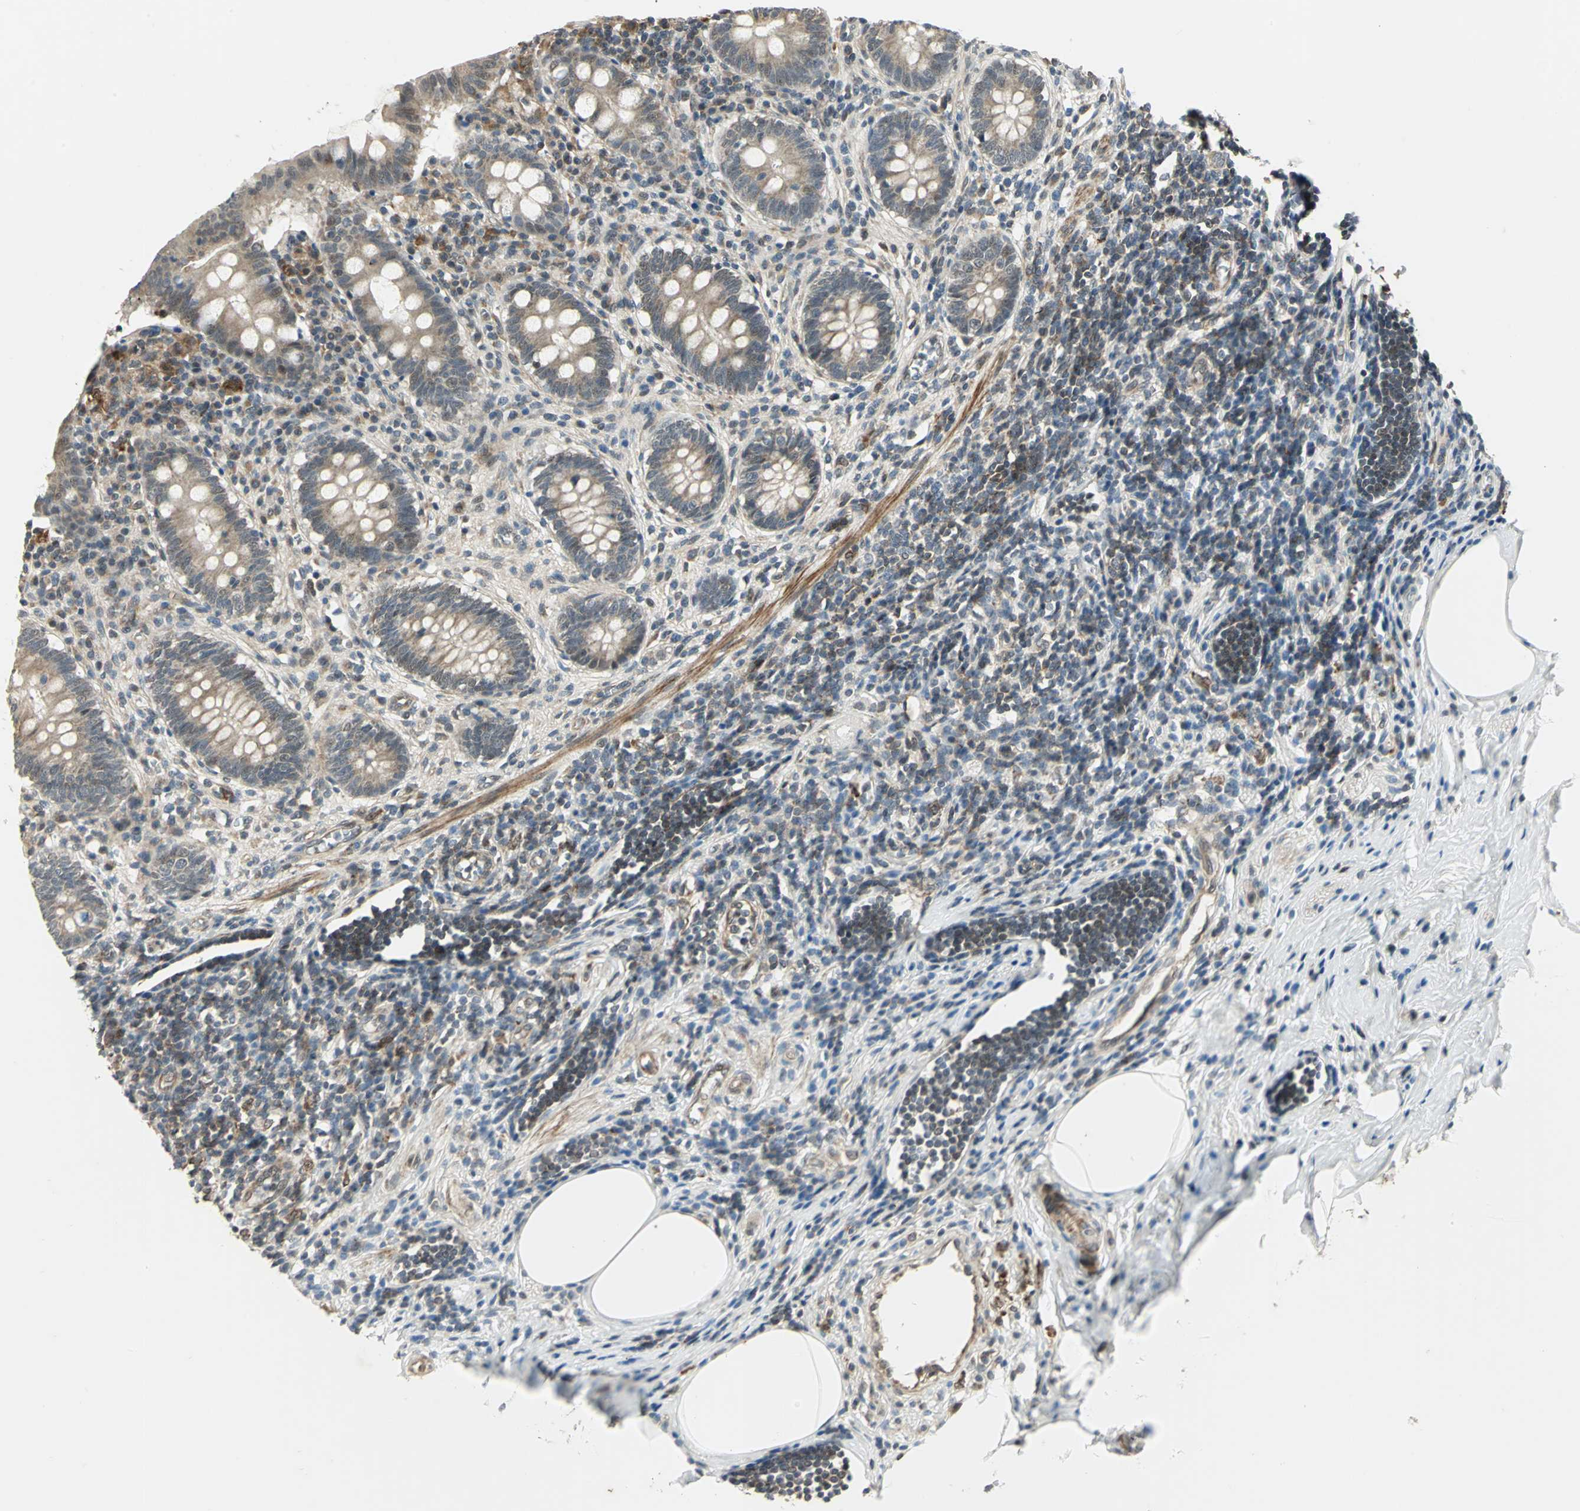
{"staining": {"intensity": "weak", "quantity": ">75%", "location": "cytoplasmic/membranous"}, "tissue": "appendix", "cell_type": "Glandular cells", "image_type": "normal", "snomed": [{"axis": "morphology", "description": "Normal tissue, NOS"}, {"axis": "topography", "description": "Appendix"}], "caption": "A micrograph of appendix stained for a protein shows weak cytoplasmic/membranous brown staining in glandular cells.", "gene": "PLAGL2", "patient": {"sex": "female", "age": 50}}